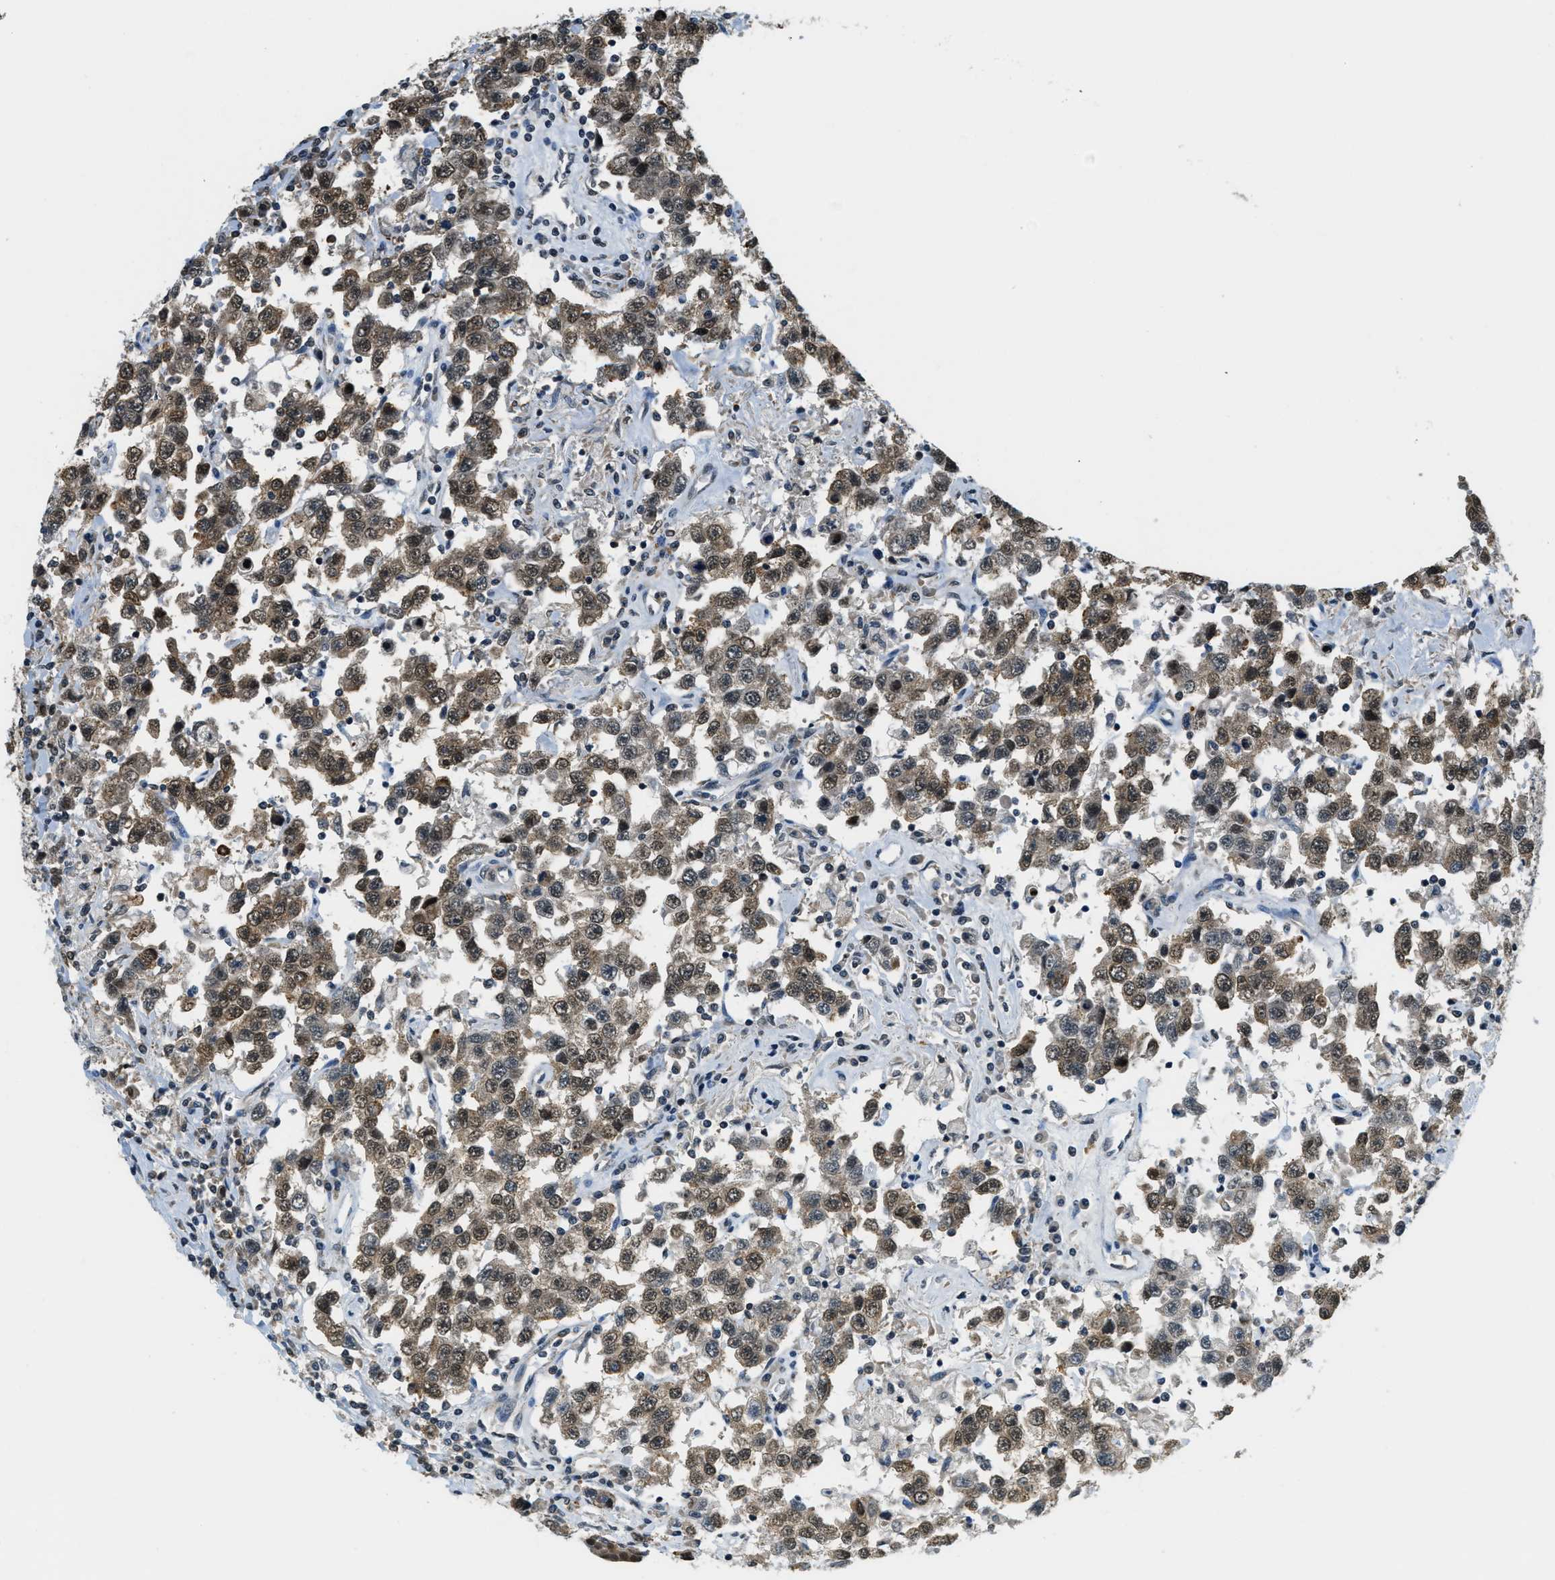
{"staining": {"intensity": "moderate", "quantity": ">75%", "location": "cytoplasmic/membranous,nuclear"}, "tissue": "testis cancer", "cell_type": "Tumor cells", "image_type": "cancer", "snomed": [{"axis": "morphology", "description": "Seminoma, NOS"}, {"axis": "topography", "description": "Testis"}], "caption": "Seminoma (testis) stained for a protein exhibits moderate cytoplasmic/membranous and nuclear positivity in tumor cells. The staining was performed using DAB (3,3'-diaminobenzidine), with brown indicating positive protein expression. Nuclei are stained blue with hematoxylin.", "gene": "RAB11FIP1", "patient": {"sex": "male", "age": 41}}